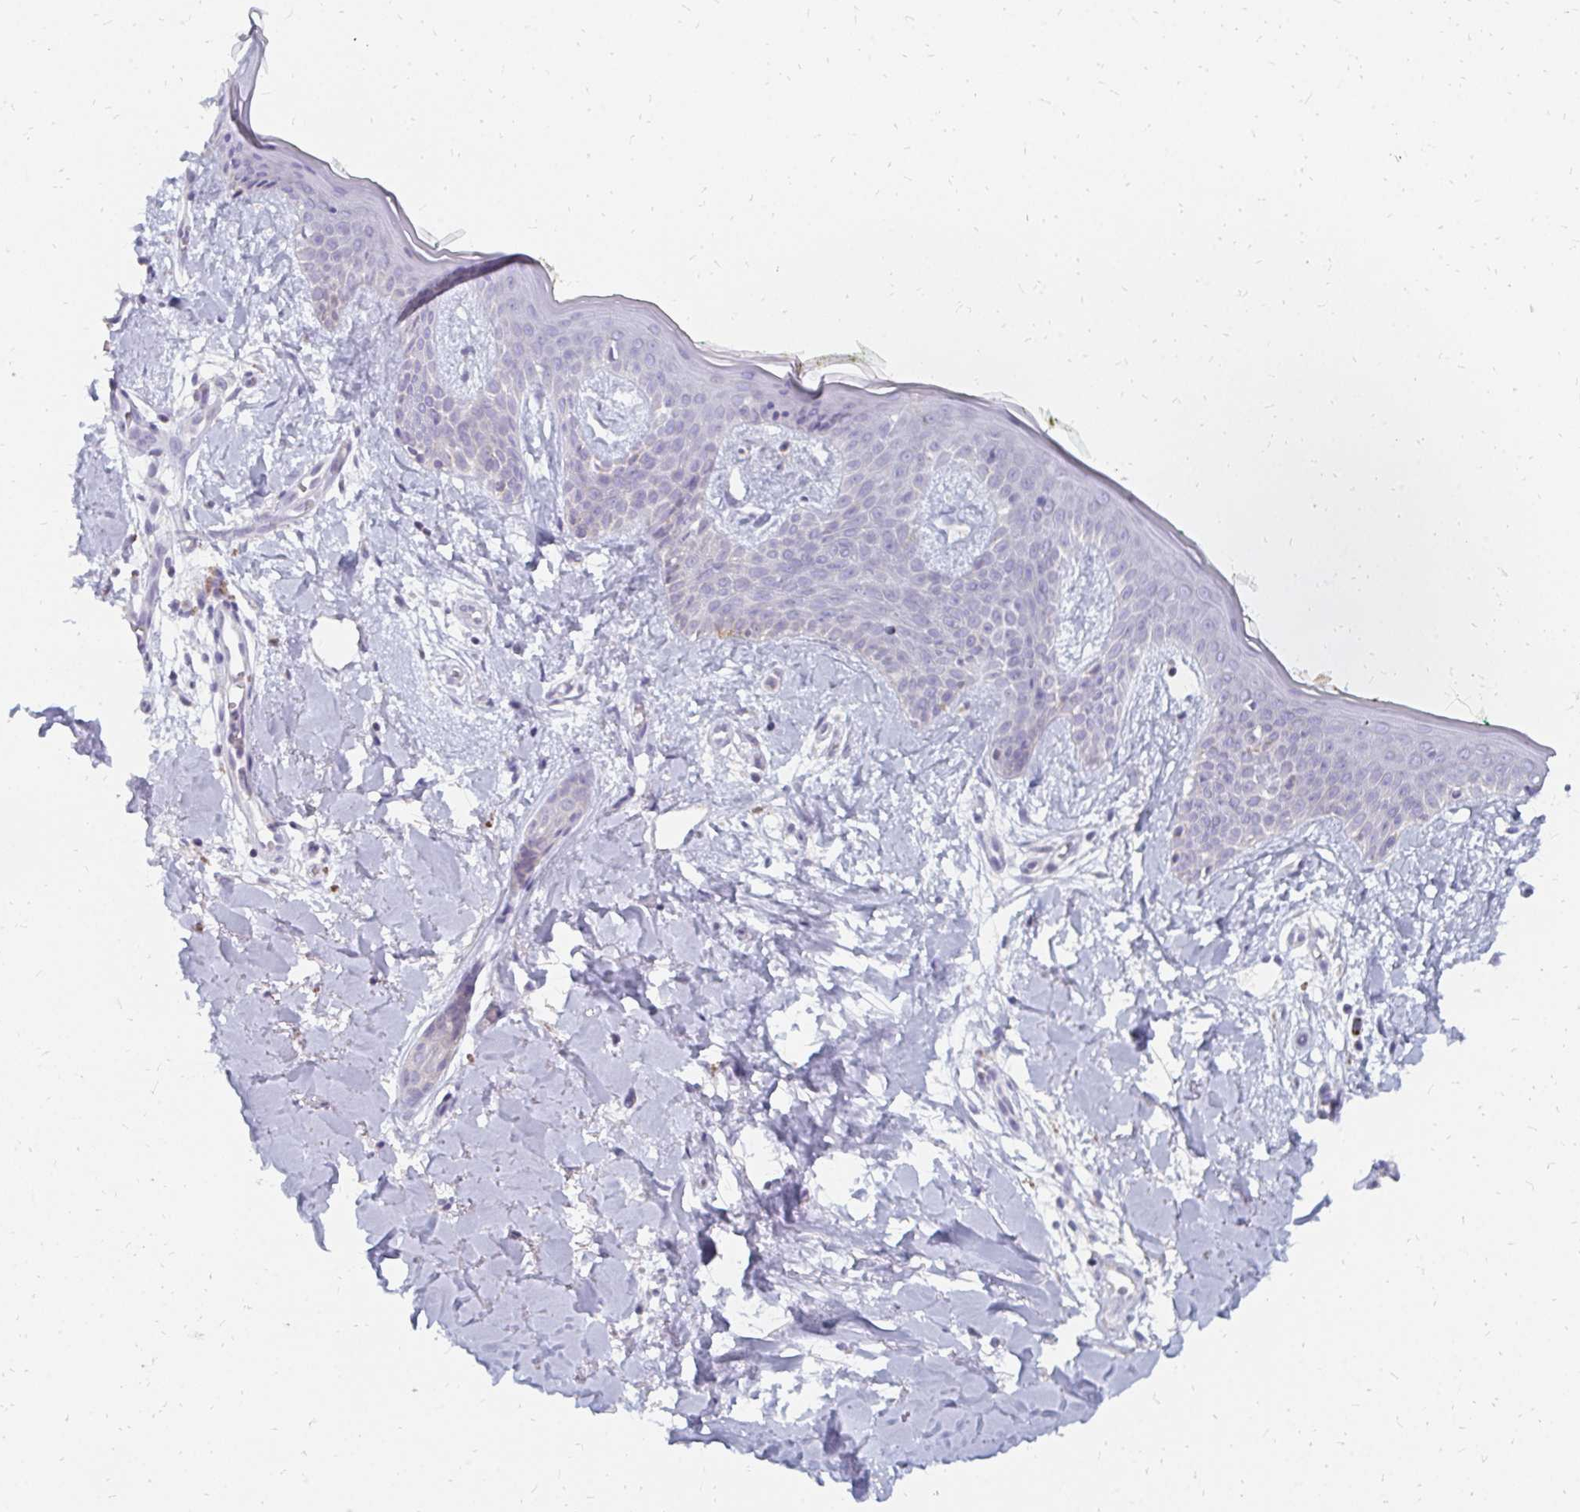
{"staining": {"intensity": "negative", "quantity": "none", "location": "none"}, "tissue": "skin", "cell_type": "Fibroblasts", "image_type": "normal", "snomed": [{"axis": "morphology", "description": "Normal tissue, NOS"}, {"axis": "topography", "description": "Skin"}], "caption": "IHC photomicrograph of unremarkable skin: human skin stained with DAB shows no significant protein staining in fibroblasts.", "gene": "OR10V1", "patient": {"sex": "female", "age": 34}}